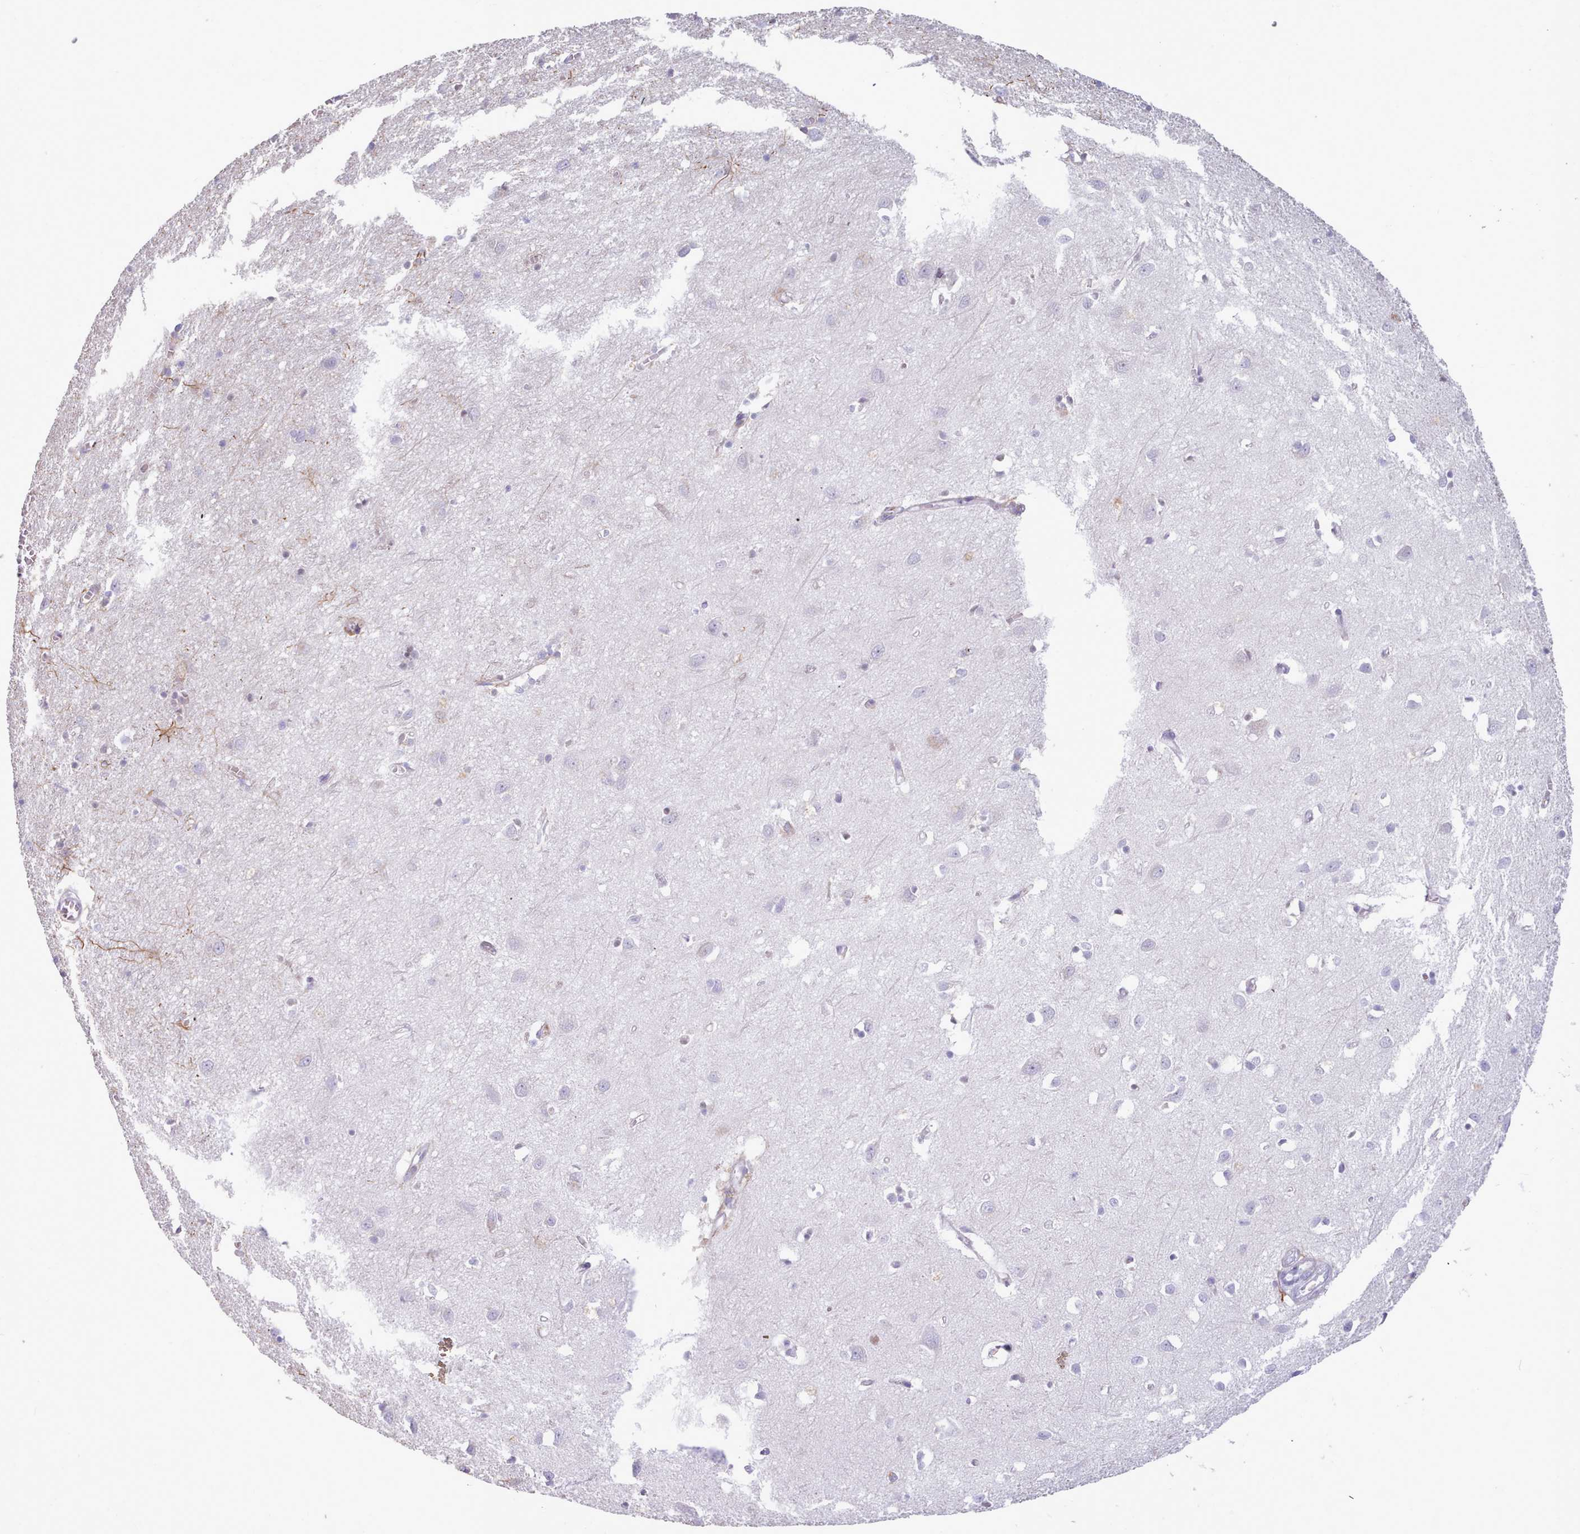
{"staining": {"intensity": "negative", "quantity": "none", "location": "none"}, "tissue": "cerebral cortex", "cell_type": "Endothelial cells", "image_type": "normal", "snomed": [{"axis": "morphology", "description": "Normal tissue, NOS"}, {"axis": "topography", "description": "Cerebral cortex"}], "caption": "High power microscopy image of an IHC photomicrograph of benign cerebral cortex, revealing no significant positivity in endothelial cells. (Stains: DAB immunohistochemistry with hematoxylin counter stain, Microscopy: brightfield microscopy at high magnification).", "gene": "NKX1", "patient": {"sex": "female", "age": 64}}